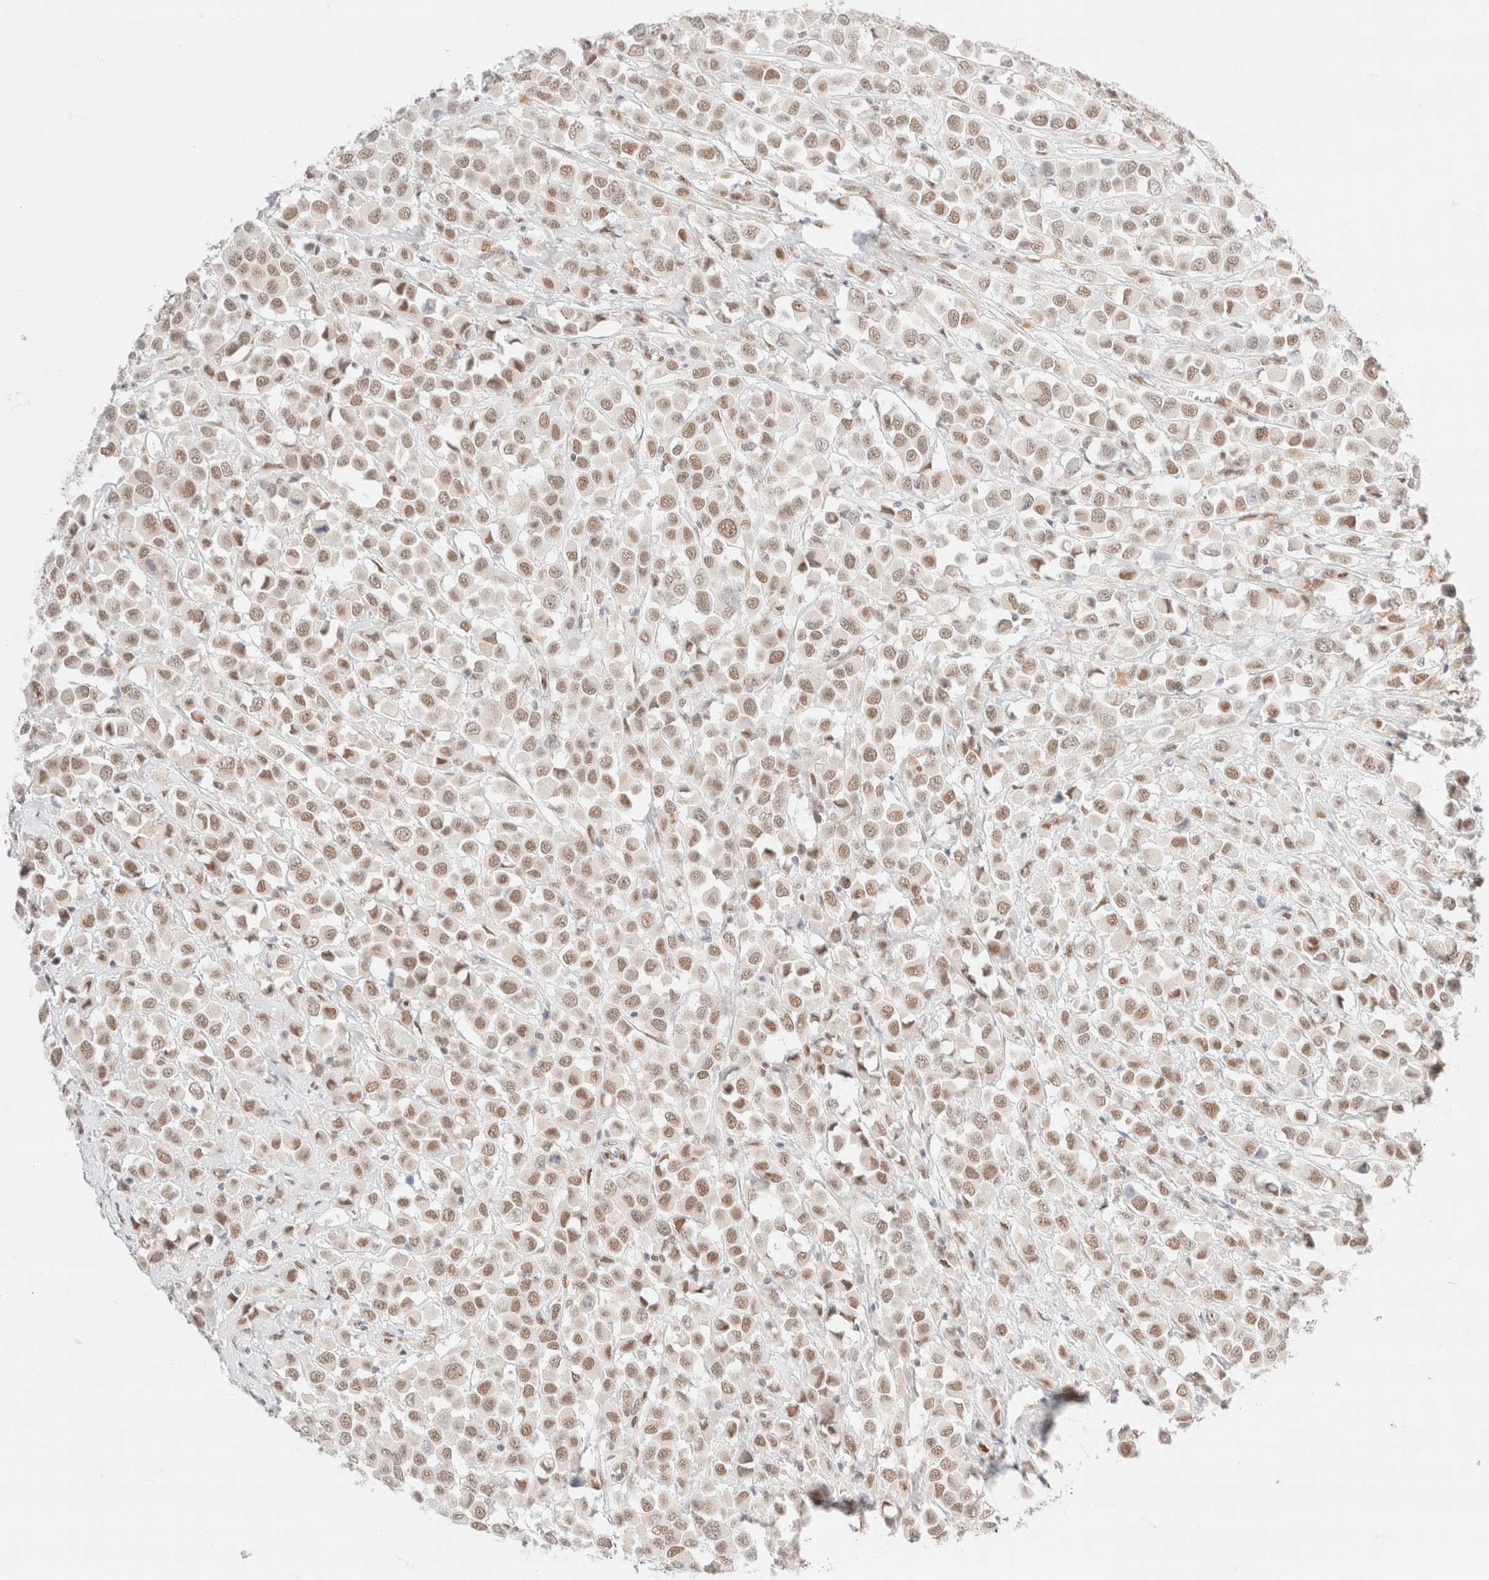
{"staining": {"intensity": "moderate", "quantity": ">75%", "location": "nuclear"}, "tissue": "breast cancer", "cell_type": "Tumor cells", "image_type": "cancer", "snomed": [{"axis": "morphology", "description": "Duct carcinoma"}, {"axis": "topography", "description": "Breast"}], "caption": "A brown stain shows moderate nuclear expression of a protein in human breast intraductal carcinoma tumor cells. (IHC, brightfield microscopy, high magnification).", "gene": "CIC", "patient": {"sex": "female", "age": 61}}